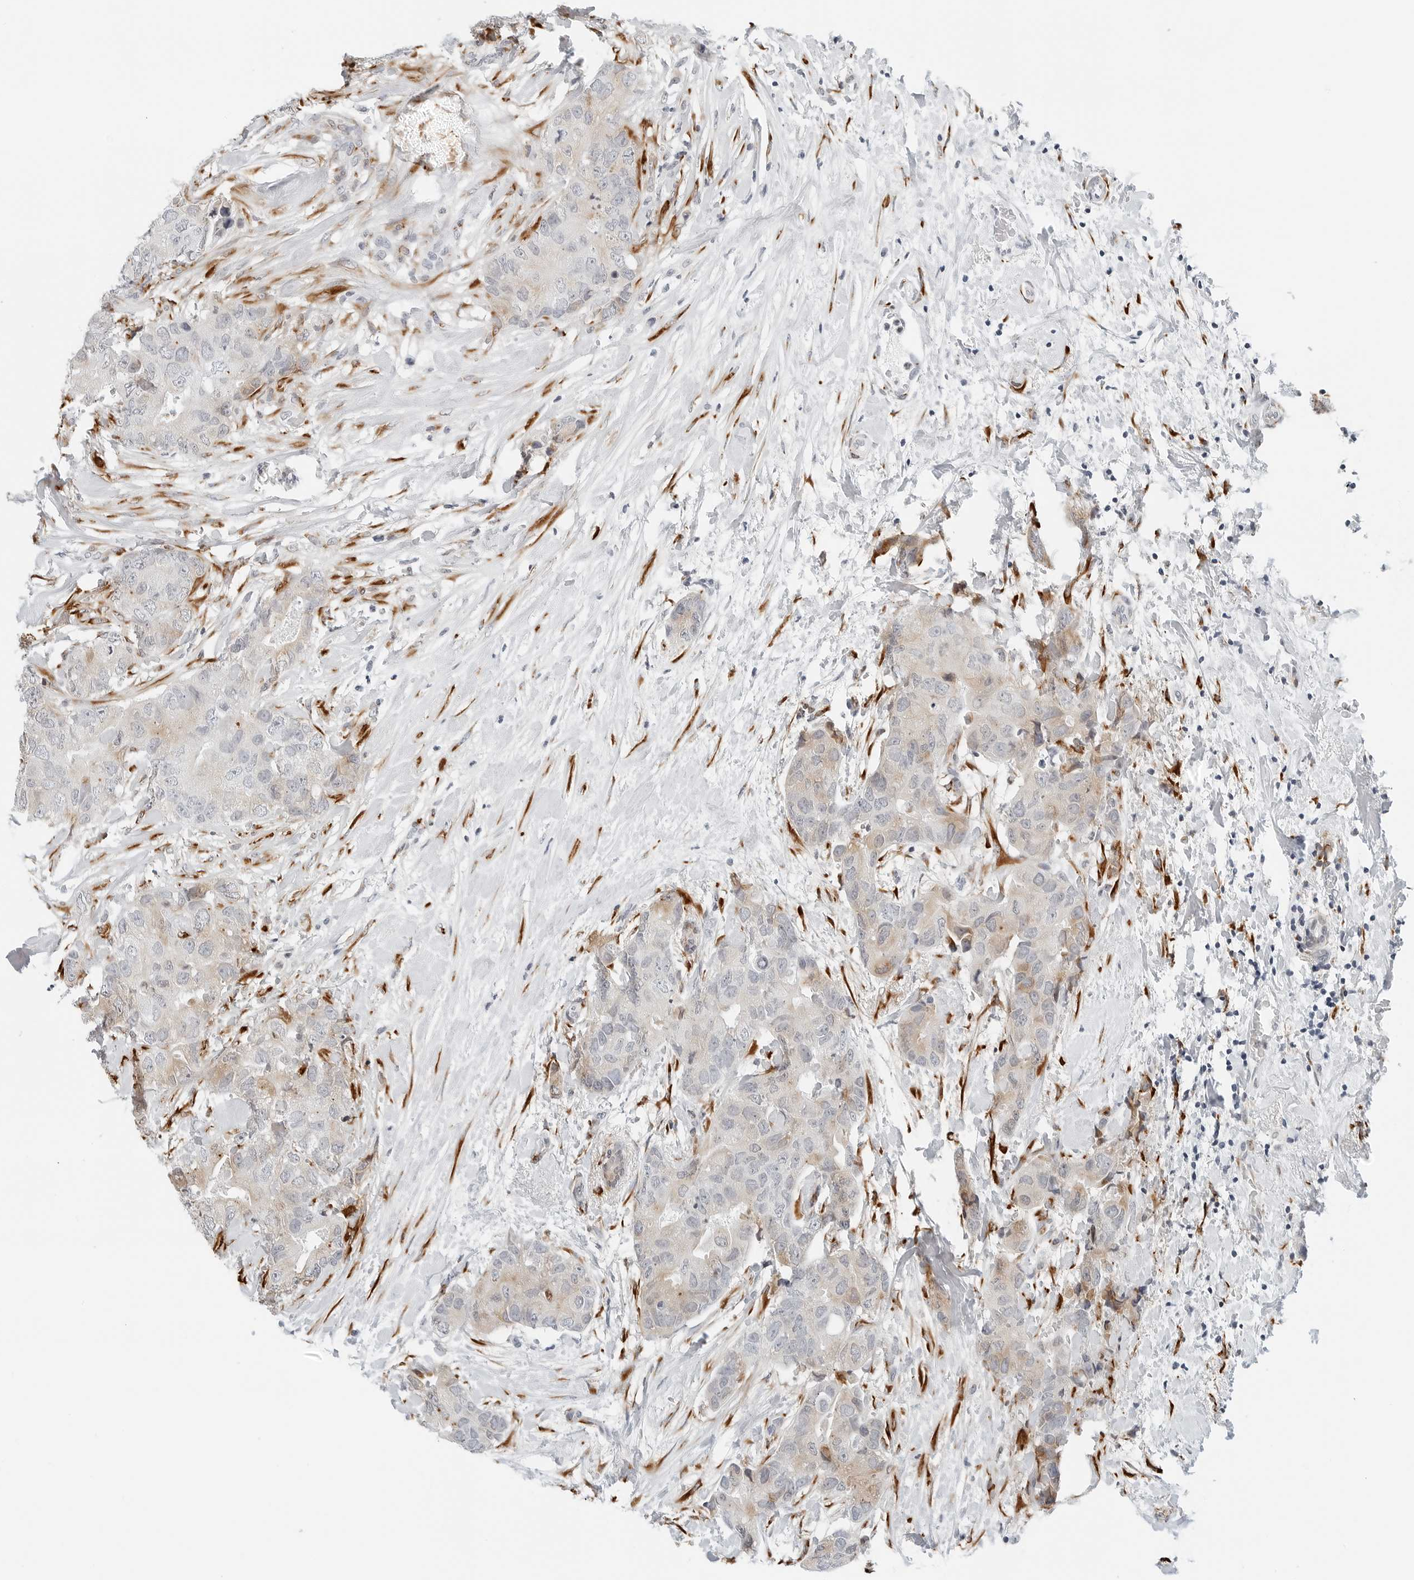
{"staining": {"intensity": "weak", "quantity": "25%-75%", "location": "cytoplasmic/membranous"}, "tissue": "breast cancer", "cell_type": "Tumor cells", "image_type": "cancer", "snomed": [{"axis": "morphology", "description": "Duct carcinoma"}, {"axis": "topography", "description": "Breast"}], "caption": "Breast cancer stained with a protein marker shows weak staining in tumor cells.", "gene": "P4HA2", "patient": {"sex": "female", "age": 62}}